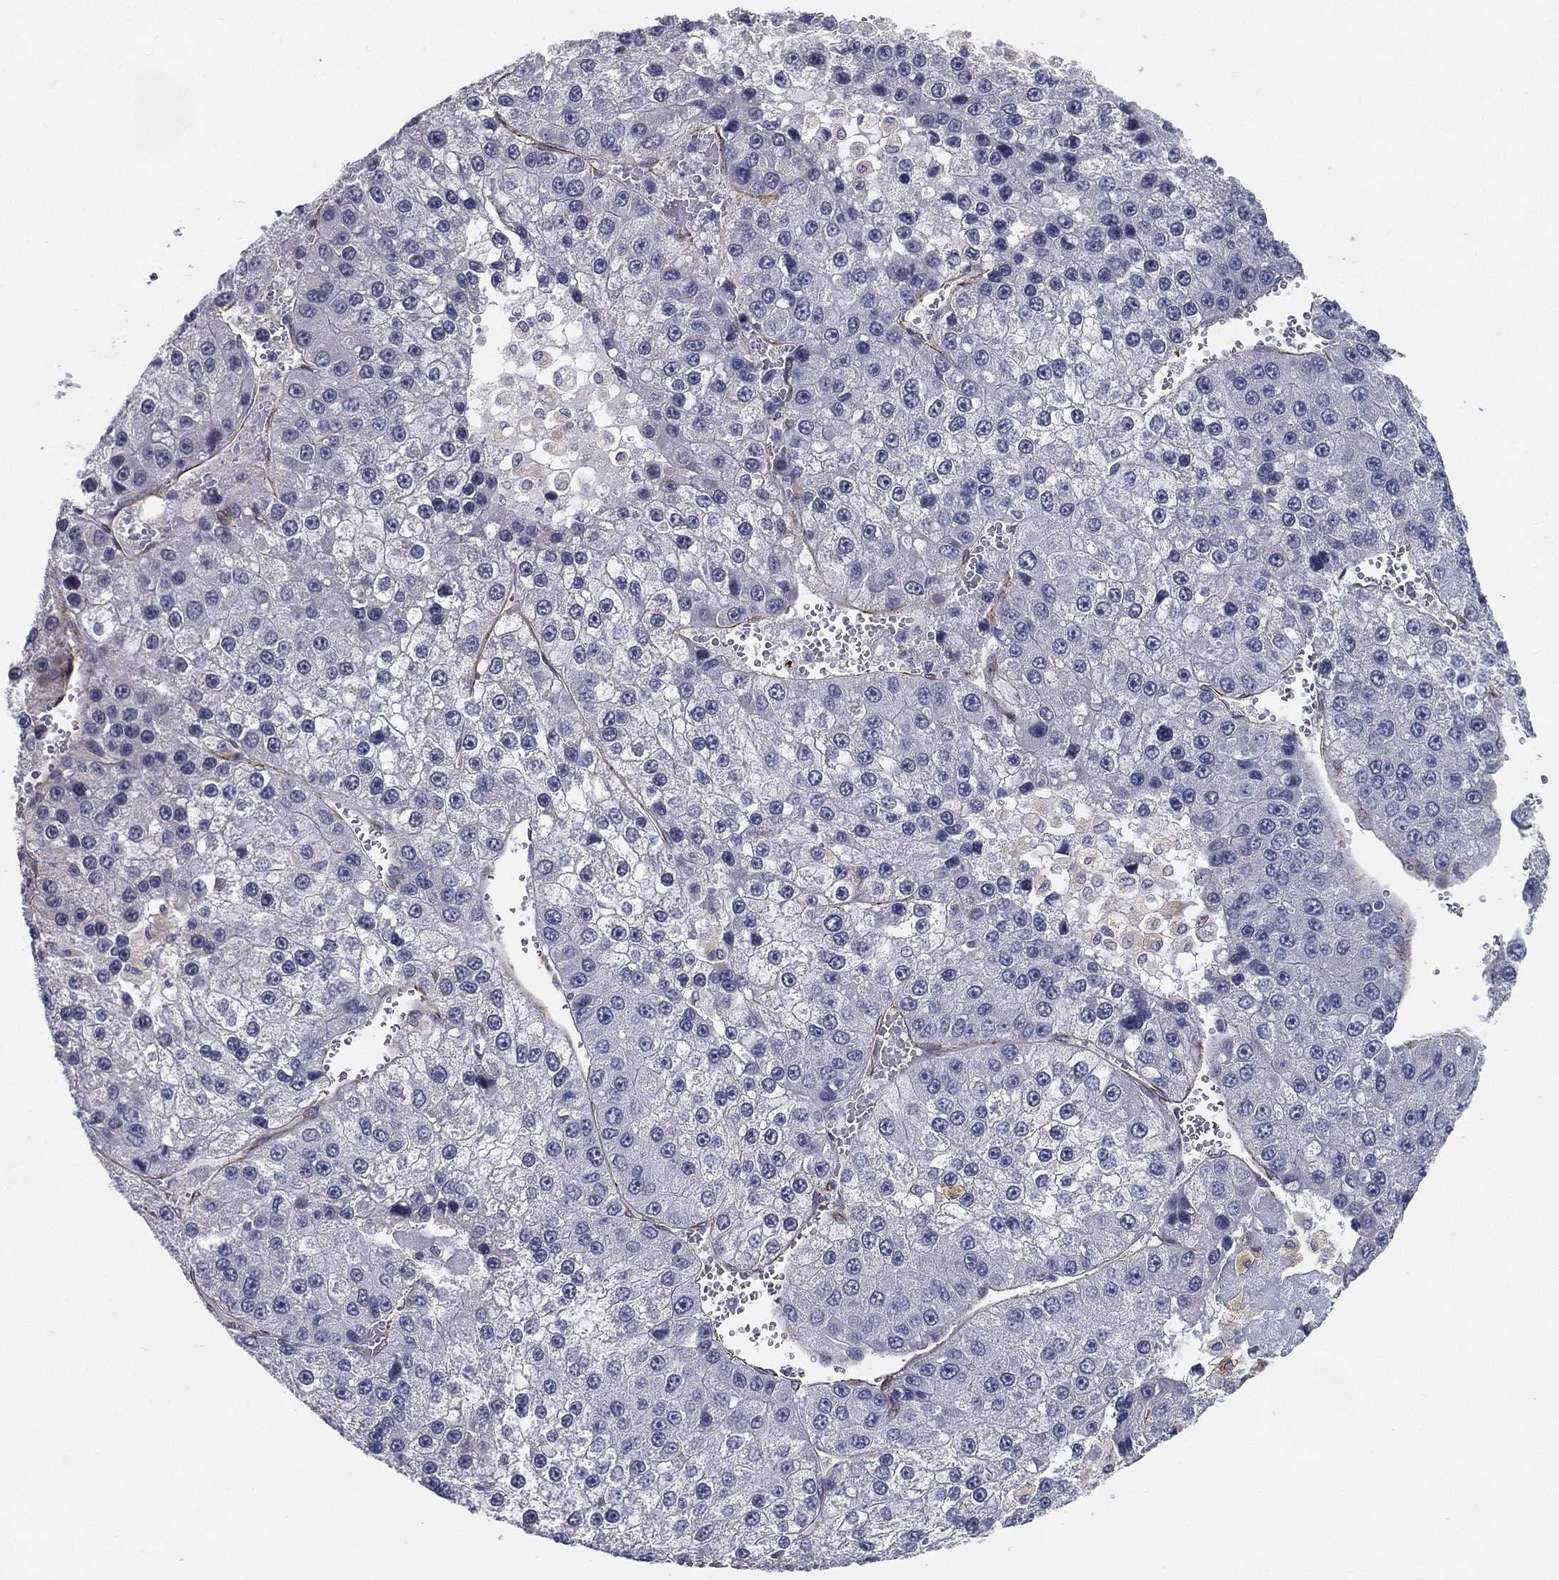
{"staining": {"intensity": "negative", "quantity": "none", "location": "none"}, "tissue": "liver cancer", "cell_type": "Tumor cells", "image_type": "cancer", "snomed": [{"axis": "morphology", "description": "Carcinoma, Hepatocellular, NOS"}, {"axis": "topography", "description": "Liver"}], "caption": "Hepatocellular carcinoma (liver) stained for a protein using IHC shows no expression tumor cells.", "gene": "LRRC56", "patient": {"sex": "female", "age": 73}}